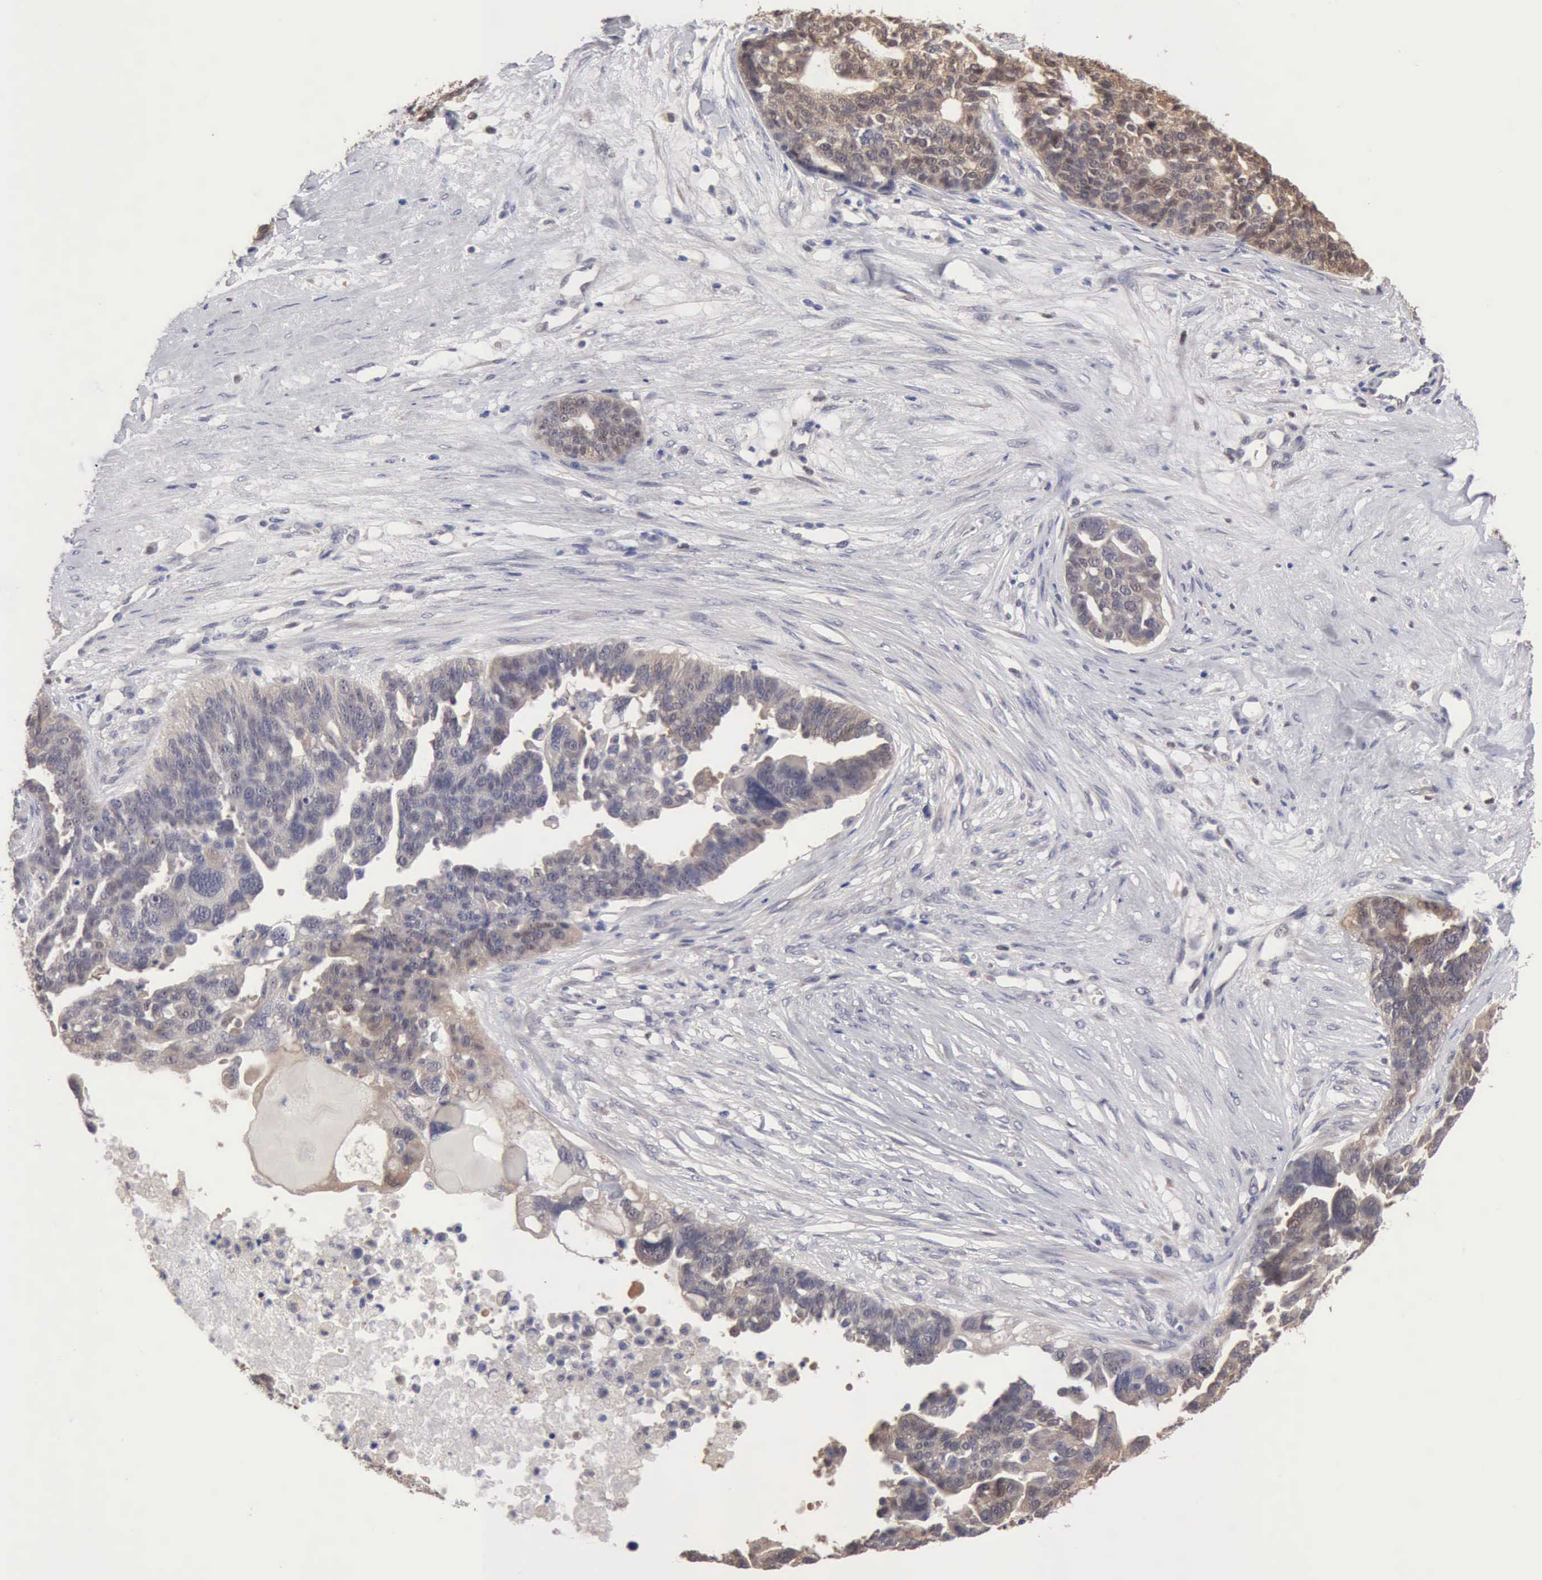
{"staining": {"intensity": "weak", "quantity": ">75%", "location": "cytoplasmic/membranous,nuclear"}, "tissue": "ovarian cancer", "cell_type": "Tumor cells", "image_type": "cancer", "snomed": [{"axis": "morphology", "description": "Cystadenocarcinoma, serous, NOS"}, {"axis": "topography", "description": "Ovary"}], "caption": "DAB (3,3'-diaminobenzidine) immunohistochemical staining of human ovarian cancer (serous cystadenocarcinoma) demonstrates weak cytoplasmic/membranous and nuclear protein staining in about >75% of tumor cells. (Stains: DAB in brown, nuclei in blue, Microscopy: brightfield microscopy at high magnification).", "gene": "PTGR2", "patient": {"sex": "female", "age": 59}}